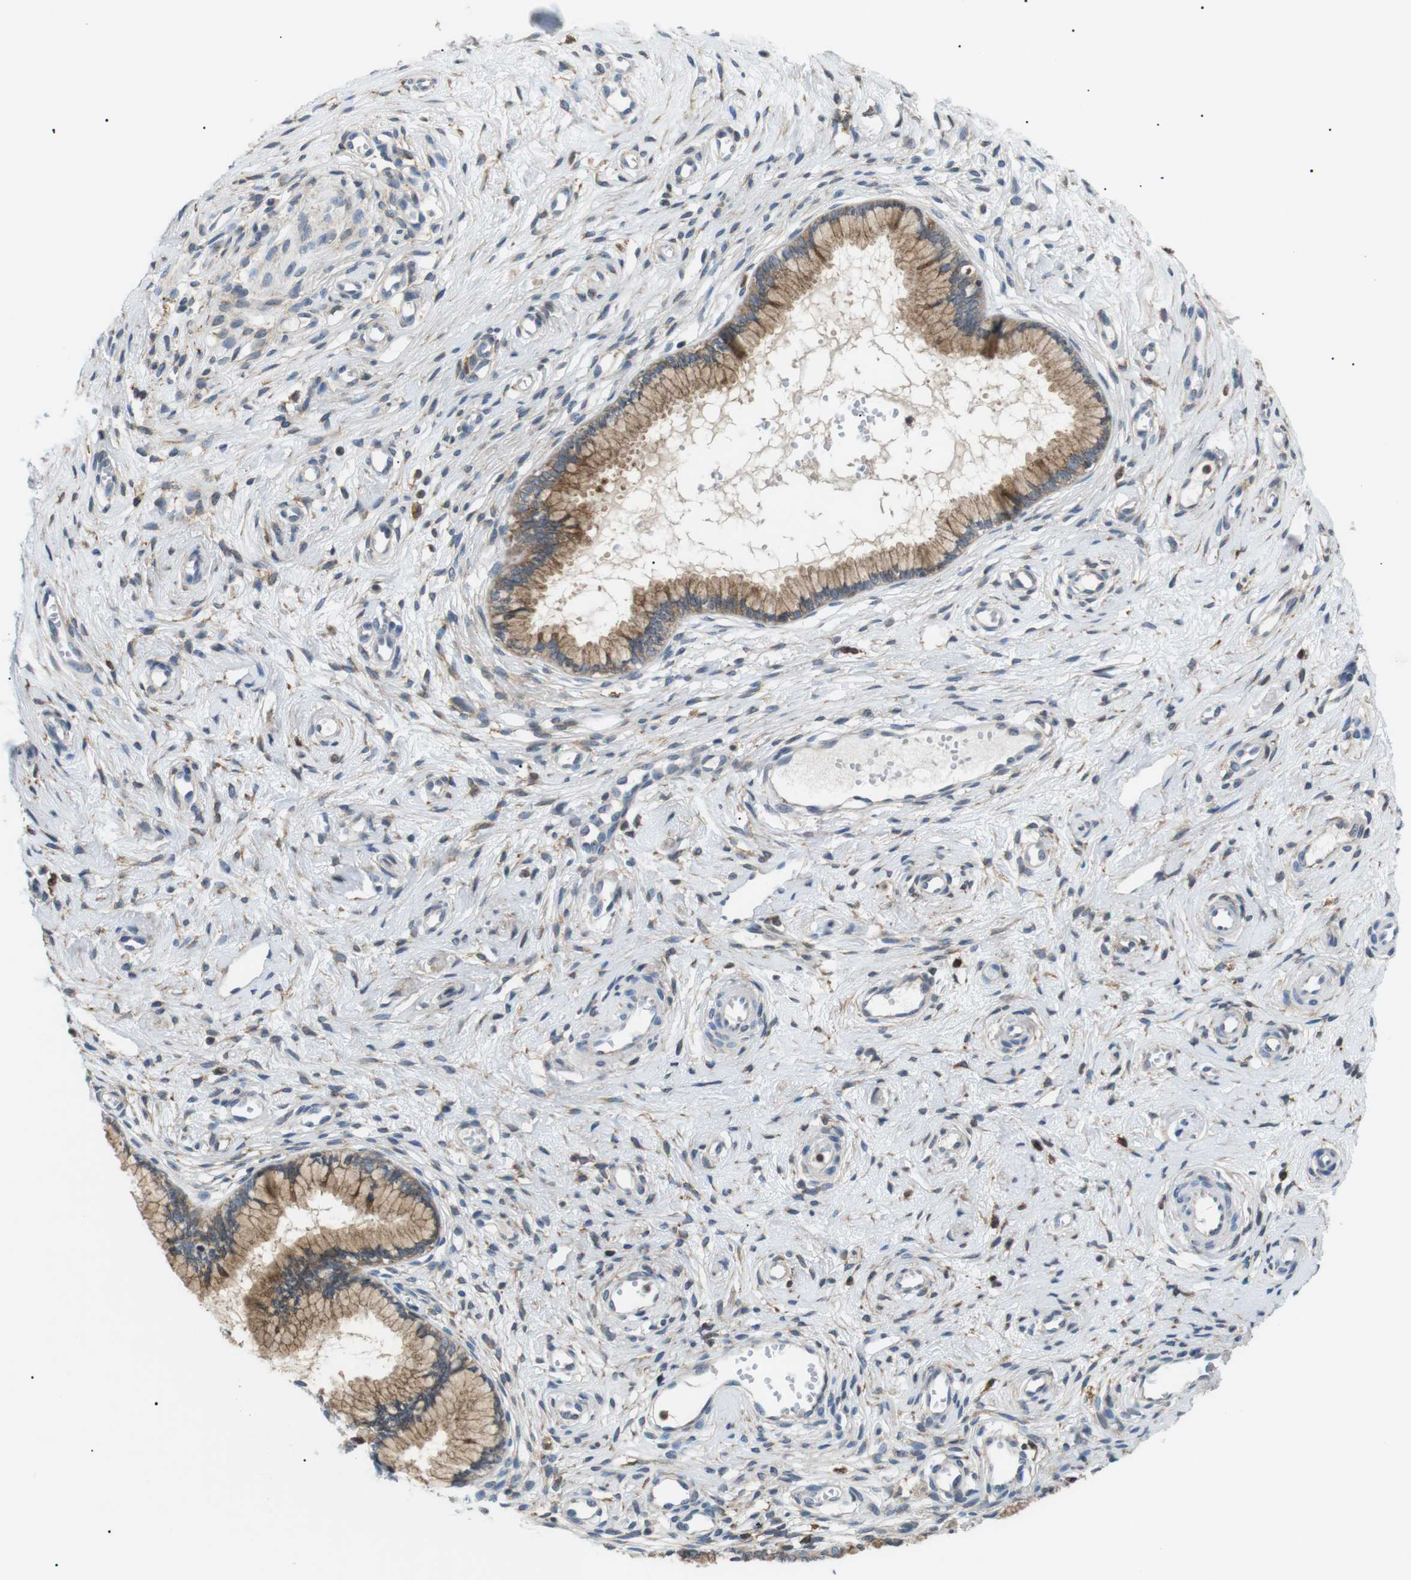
{"staining": {"intensity": "moderate", "quantity": ">75%", "location": "cytoplasmic/membranous"}, "tissue": "cervix", "cell_type": "Glandular cells", "image_type": "normal", "snomed": [{"axis": "morphology", "description": "Normal tissue, NOS"}, {"axis": "topography", "description": "Cervix"}], "caption": "Immunohistochemistry (IHC) of benign cervix reveals medium levels of moderate cytoplasmic/membranous expression in approximately >75% of glandular cells. Using DAB (3,3'-diaminobenzidine) (brown) and hematoxylin (blue) stains, captured at high magnification using brightfield microscopy.", "gene": "RAB9A", "patient": {"sex": "female", "age": 65}}